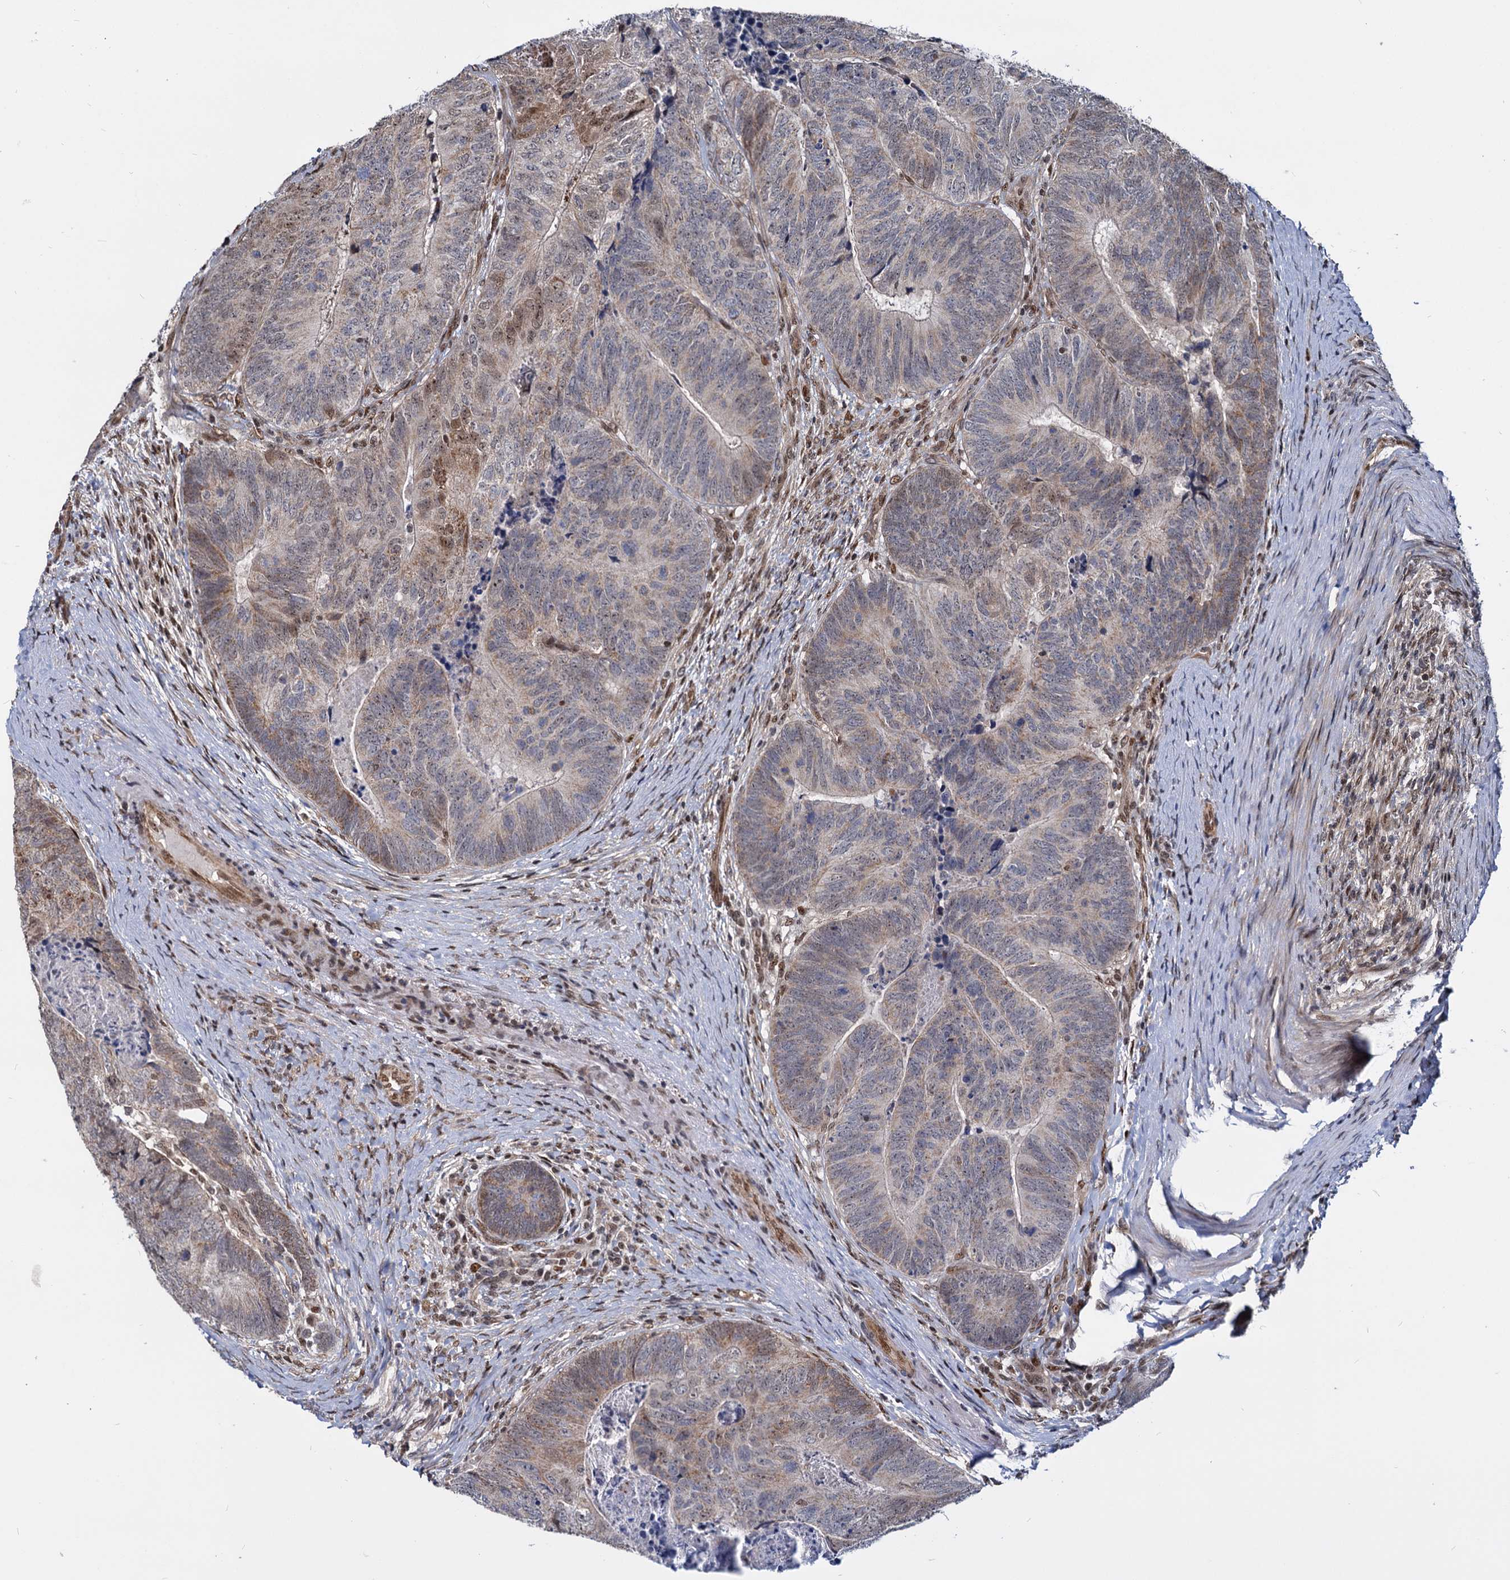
{"staining": {"intensity": "moderate", "quantity": "25%-75%", "location": "cytoplasmic/membranous,nuclear"}, "tissue": "colorectal cancer", "cell_type": "Tumor cells", "image_type": "cancer", "snomed": [{"axis": "morphology", "description": "Adenocarcinoma, NOS"}, {"axis": "topography", "description": "Colon"}], "caption": "The histopathology image reveals a brown stain indicating the presence of a protein in the cytoplasmic/membranous and nuclear of tumor cells in adenocarcinoma (colorectal).", "gene": "UBLCP1", "patient": {"sex": "female", "age": 67}}